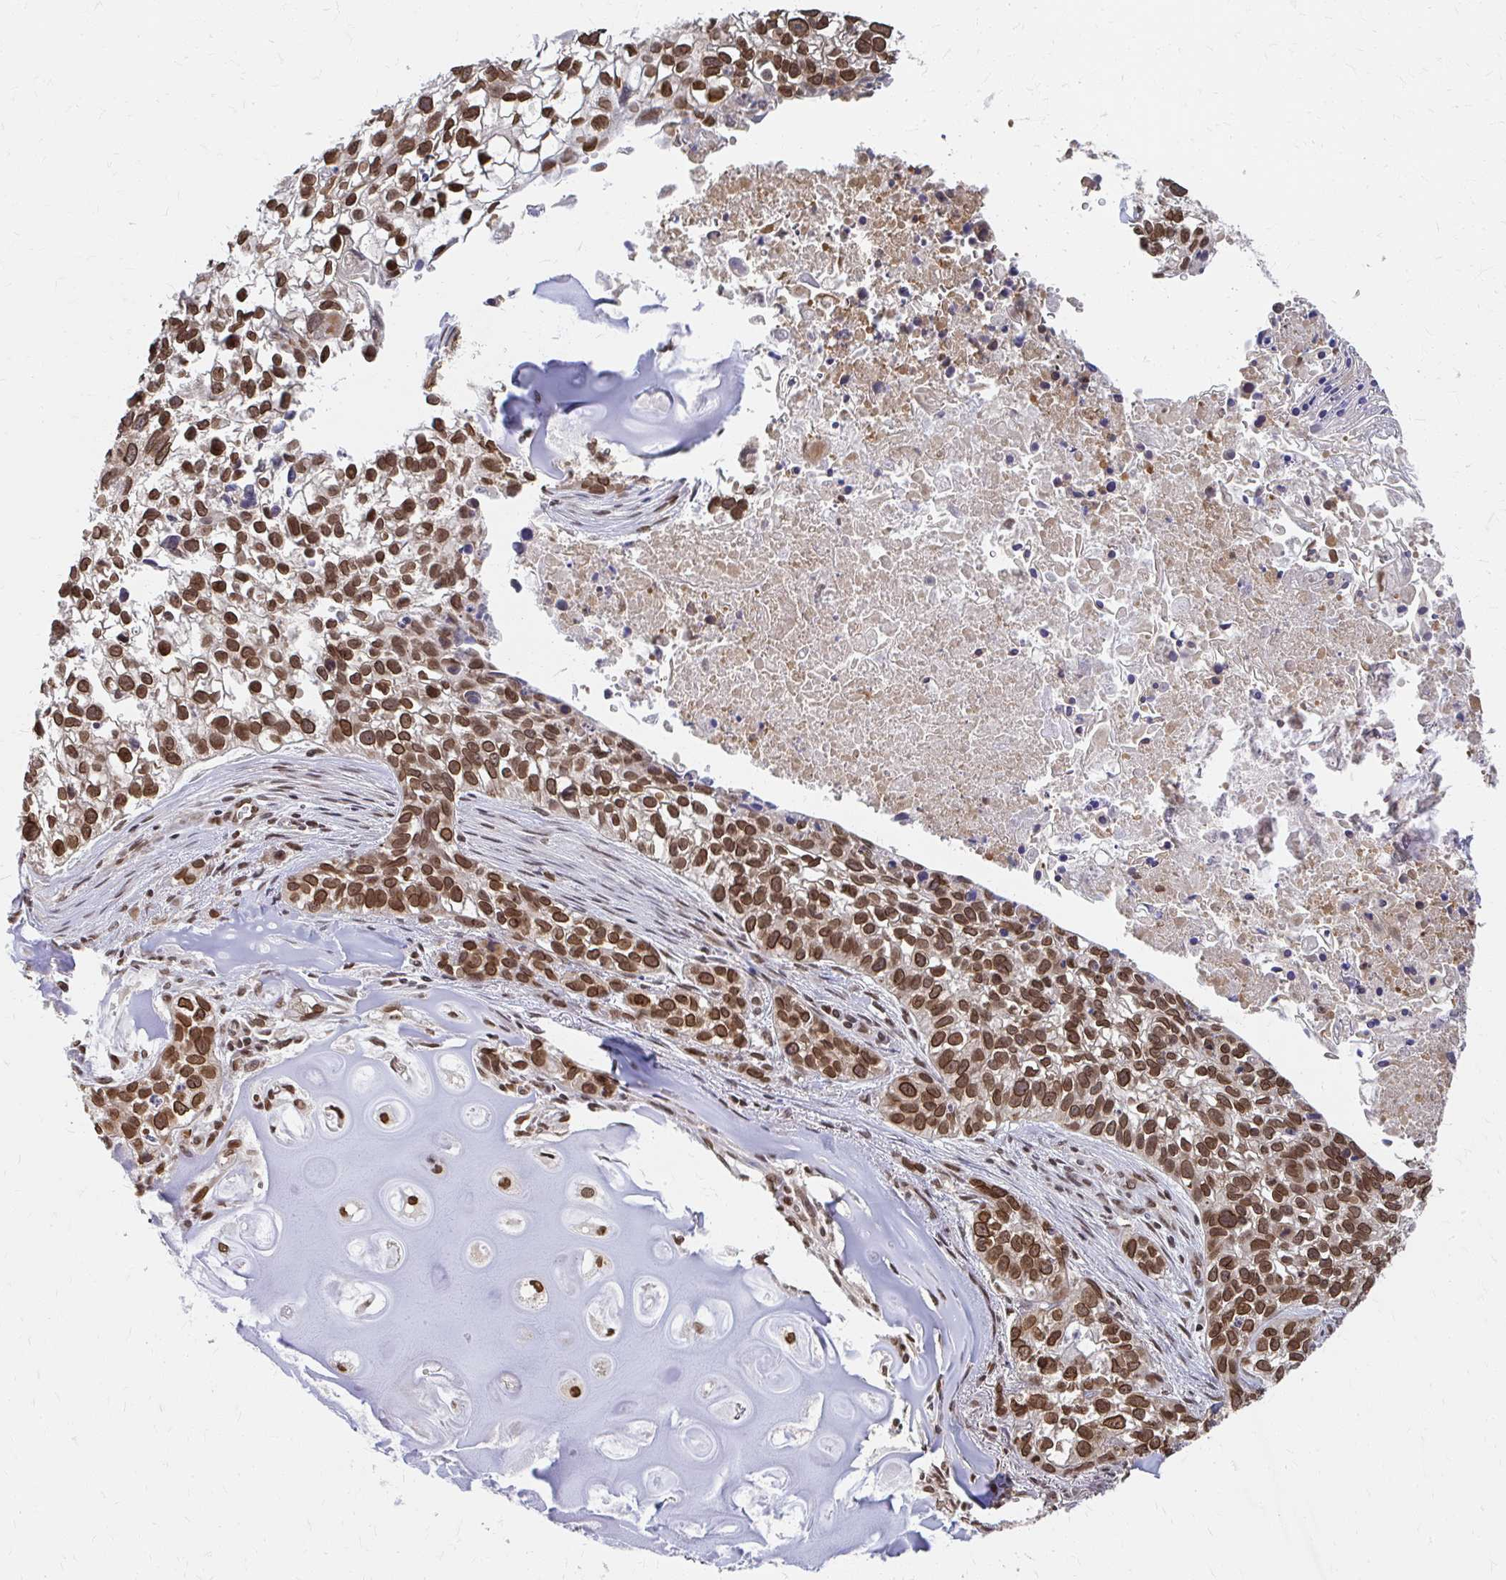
{"staining": {"intensity": "strong", "quantity": ">75%", "location": "cytoplasmic/membranous,nuclear"}, "tissue": "lung cancer", "cell_type": "Tumor cells", "image_type": "cancer", "snomed": [{"axis": "morphology", "description": "Squamous cell carcinoma, NOS"}, {"axis": "topography", "description": "Lung"}], "caption": "Tumor cells exhibit strong cytoplasmic/membranous and nuclear positivity in approximately >75% of cells in lung cancer (squamous cell carcinoma).", "gene": "XPO1", "patient": {"sex": "male", "age": 74}}